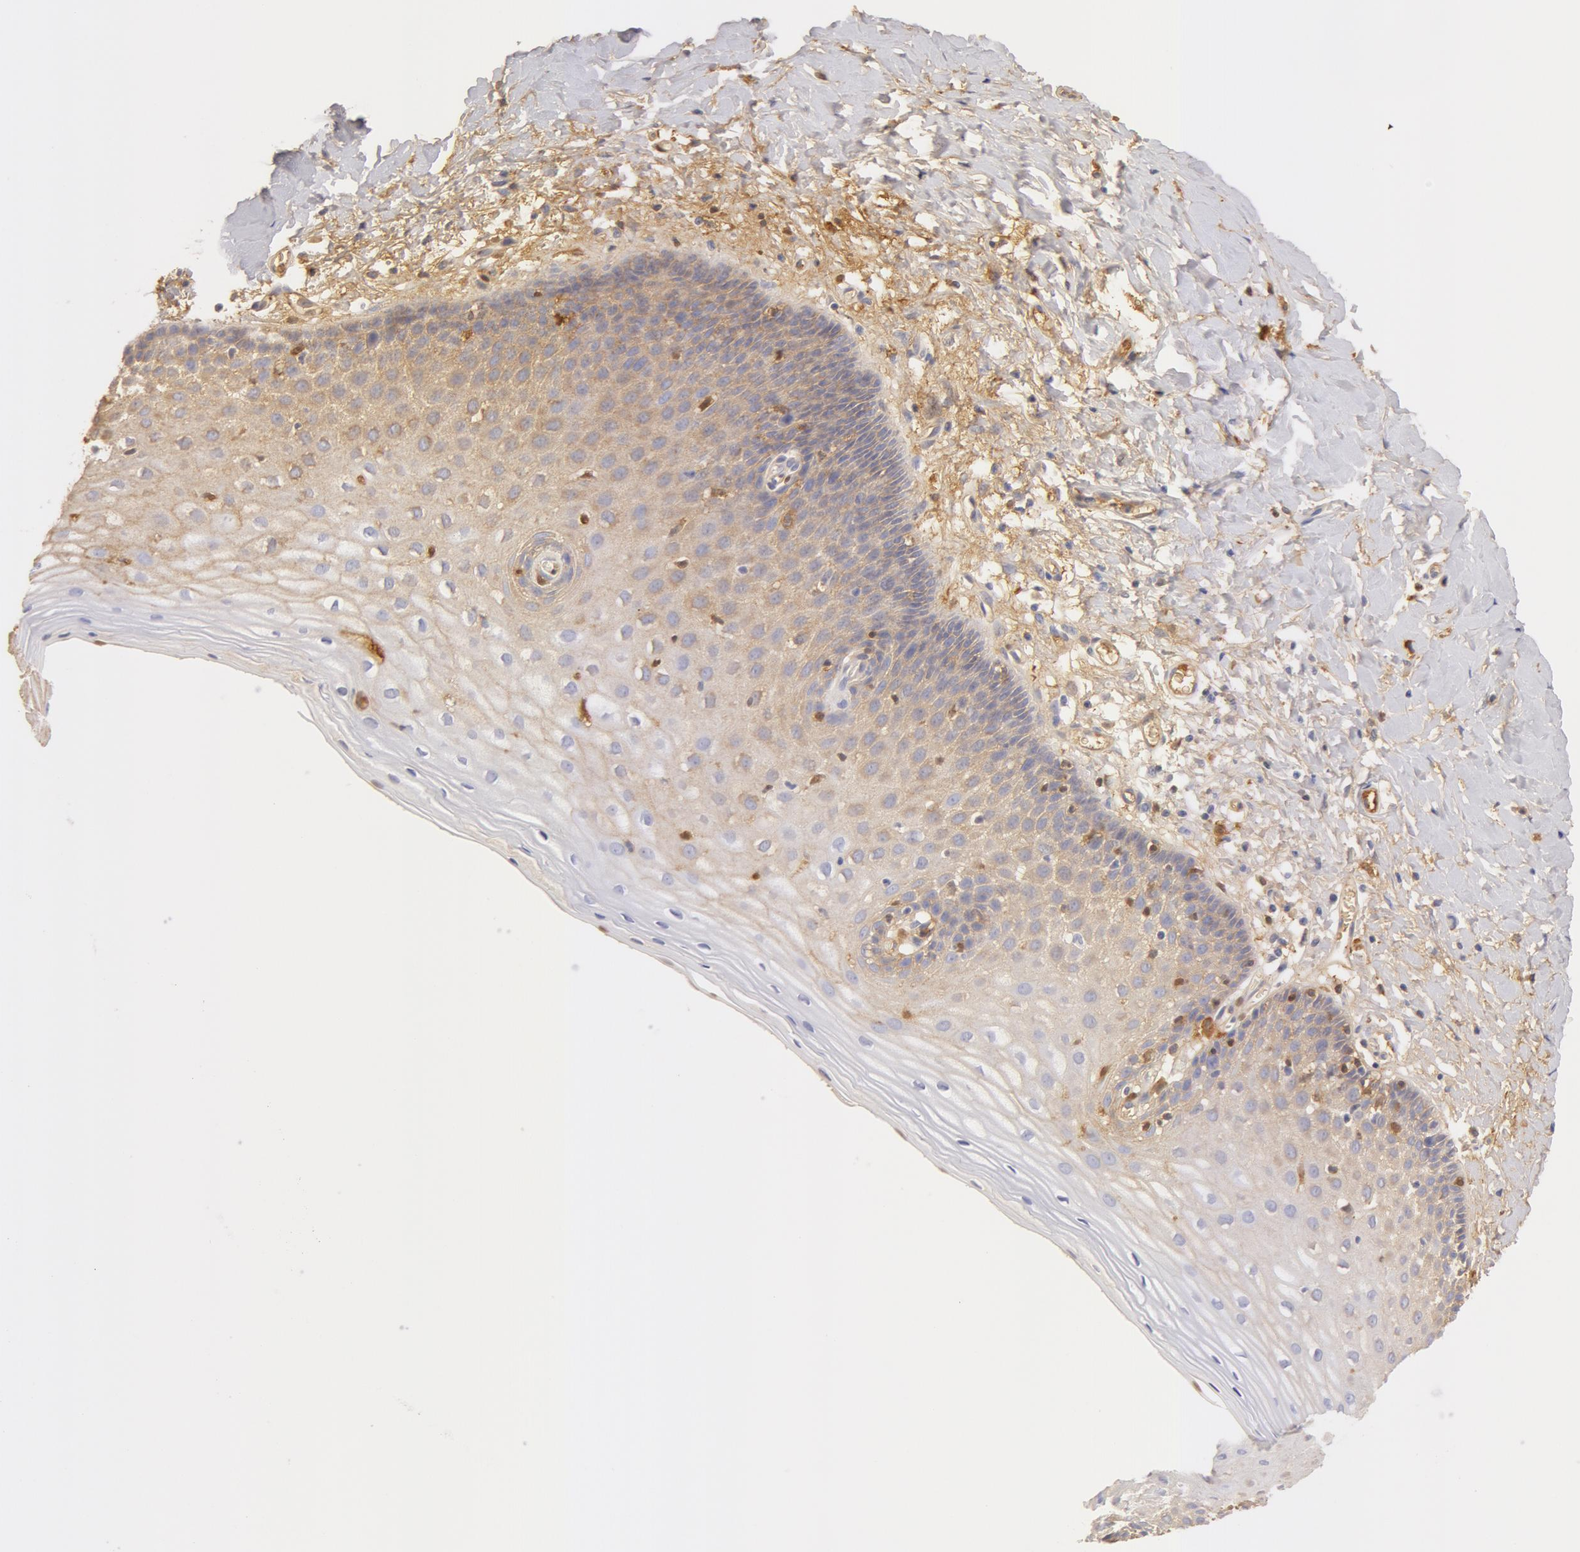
{"staining": {"intensity": "negative", "quantity": "none", "location": "none"}, "tissue": "cervix", "cell_type": "Glandular cells", "image_type": "normal", "snomed": [{"axis": "morphology", "description": "Normal tissue, NOS"}, {"axis": "topography", "description": "Cervix"}], "caption": "This is a photomicrograph of immunohistochemistry (IHC) staining of unremarkable cervix, which shows no staining in glandular cells. Brightfield microscopy of immunohistochemistry (IHC) stained with DAB (3,3'-diaminobenzidine) (brown) and hematoxylin (blue), captured at high magnification.", "gene": "GC", "patient": {"sex": "female", "age": 53}}